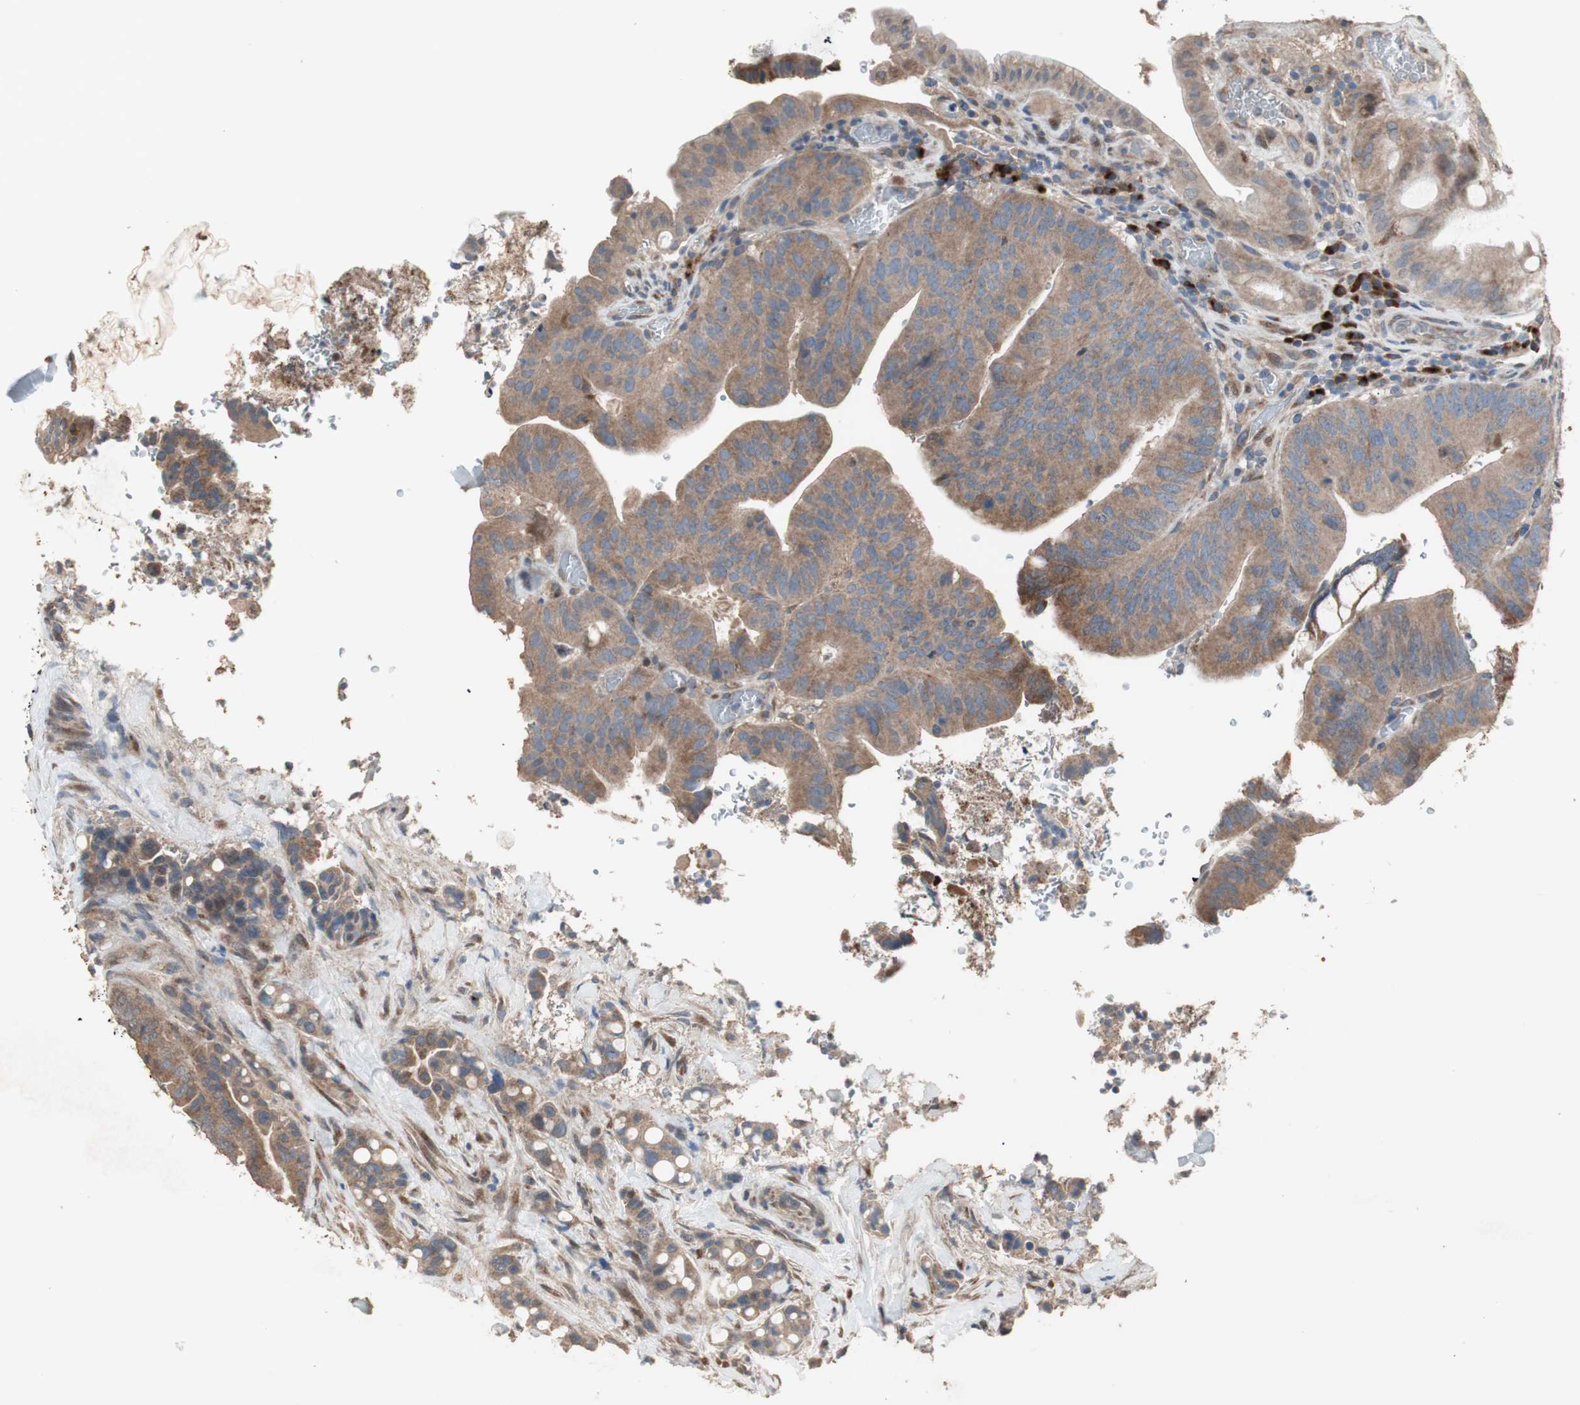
{"staining": {"intensity": "moderate", "quantity": ">75%", "location": "cytoplasmic/membranous"}, "tissue": "colorectal cancer", "cell_type": "Tumor cells", "image_type": "cancer", "snomed": [{"axis": "morphology", "description": "Normal tissue, NOS"}, {"axis": "morphology", "description": "Adenocarcinoma, NOS"}, {"axis": "topography", "description": "Colon"}], "caption": "Brown immunohistochemical staining in adenocarcinoma (colorectal) displays moderate cytoplasmic/membranous positivity in approximately >75% of tumor cells.", "gene": "RARRES1", "patient": {"sex": "male", "age": 82}}